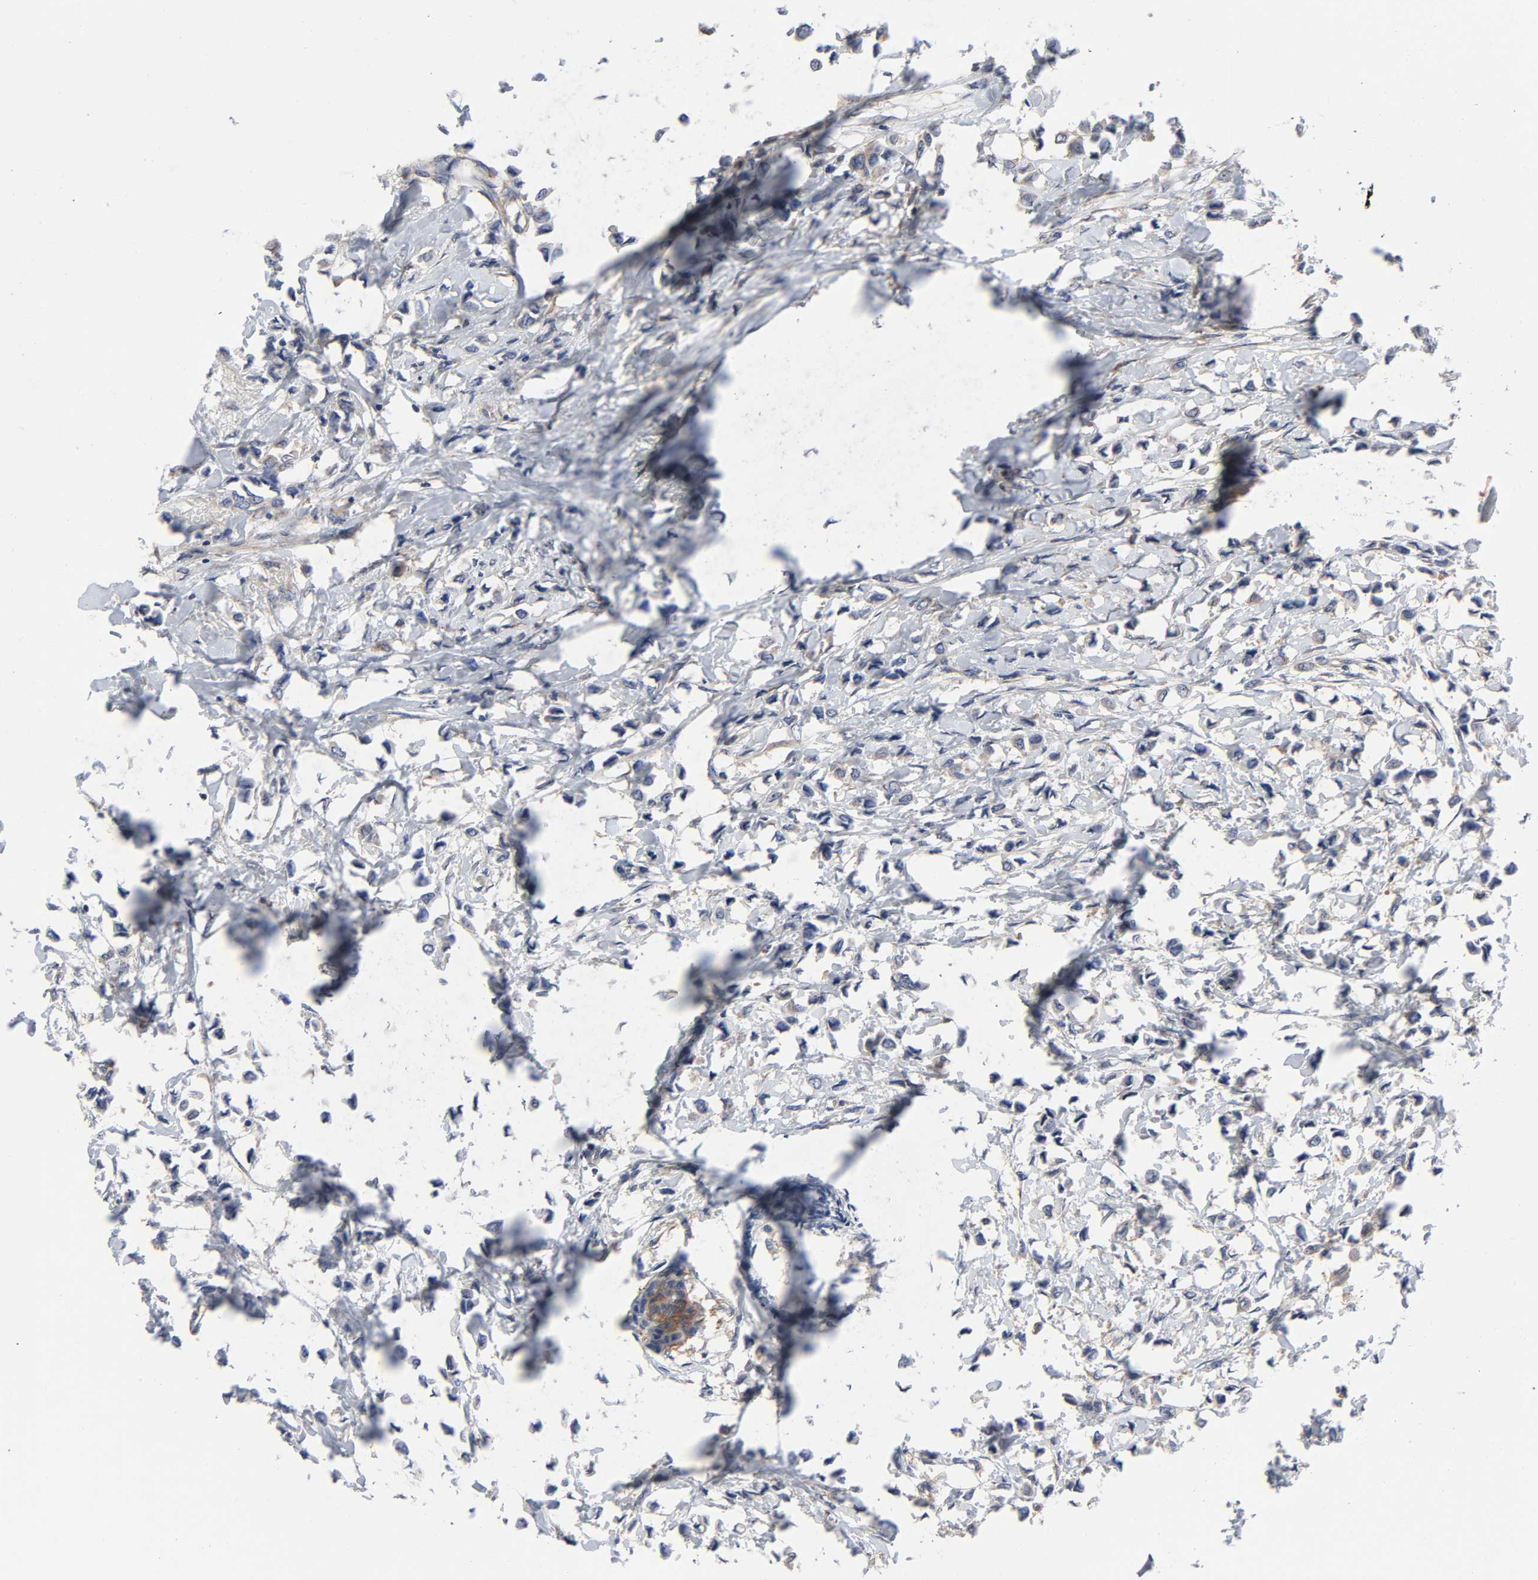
{"staining": {"intensity": "weak", "quantity": "25%-75%", "location": "cytoplasmic/membranous"}, "tissue": "breast cancer", "cell_type": "Tumor cells", "image_type": "cancer", "snomed": [{"axis": "morphology", "description": "Lobular carcinoma"}, {"axis": "topography", "description": "Breast"}], "caption": "Immunohistochemical staining of human breast lobular carcinoma demonstrates low levels of weak cytoplasmic/membranous positivity in approximately 25%-75% of tumor cells. (Stains: DAB (3,3'-diaminobenzidine) in brown, nuclei in blue, Microscopy: brightfield microscopy at high magnification).", "gene": "DYNLT3", "patient": {"sex": "female", "age": 51}}